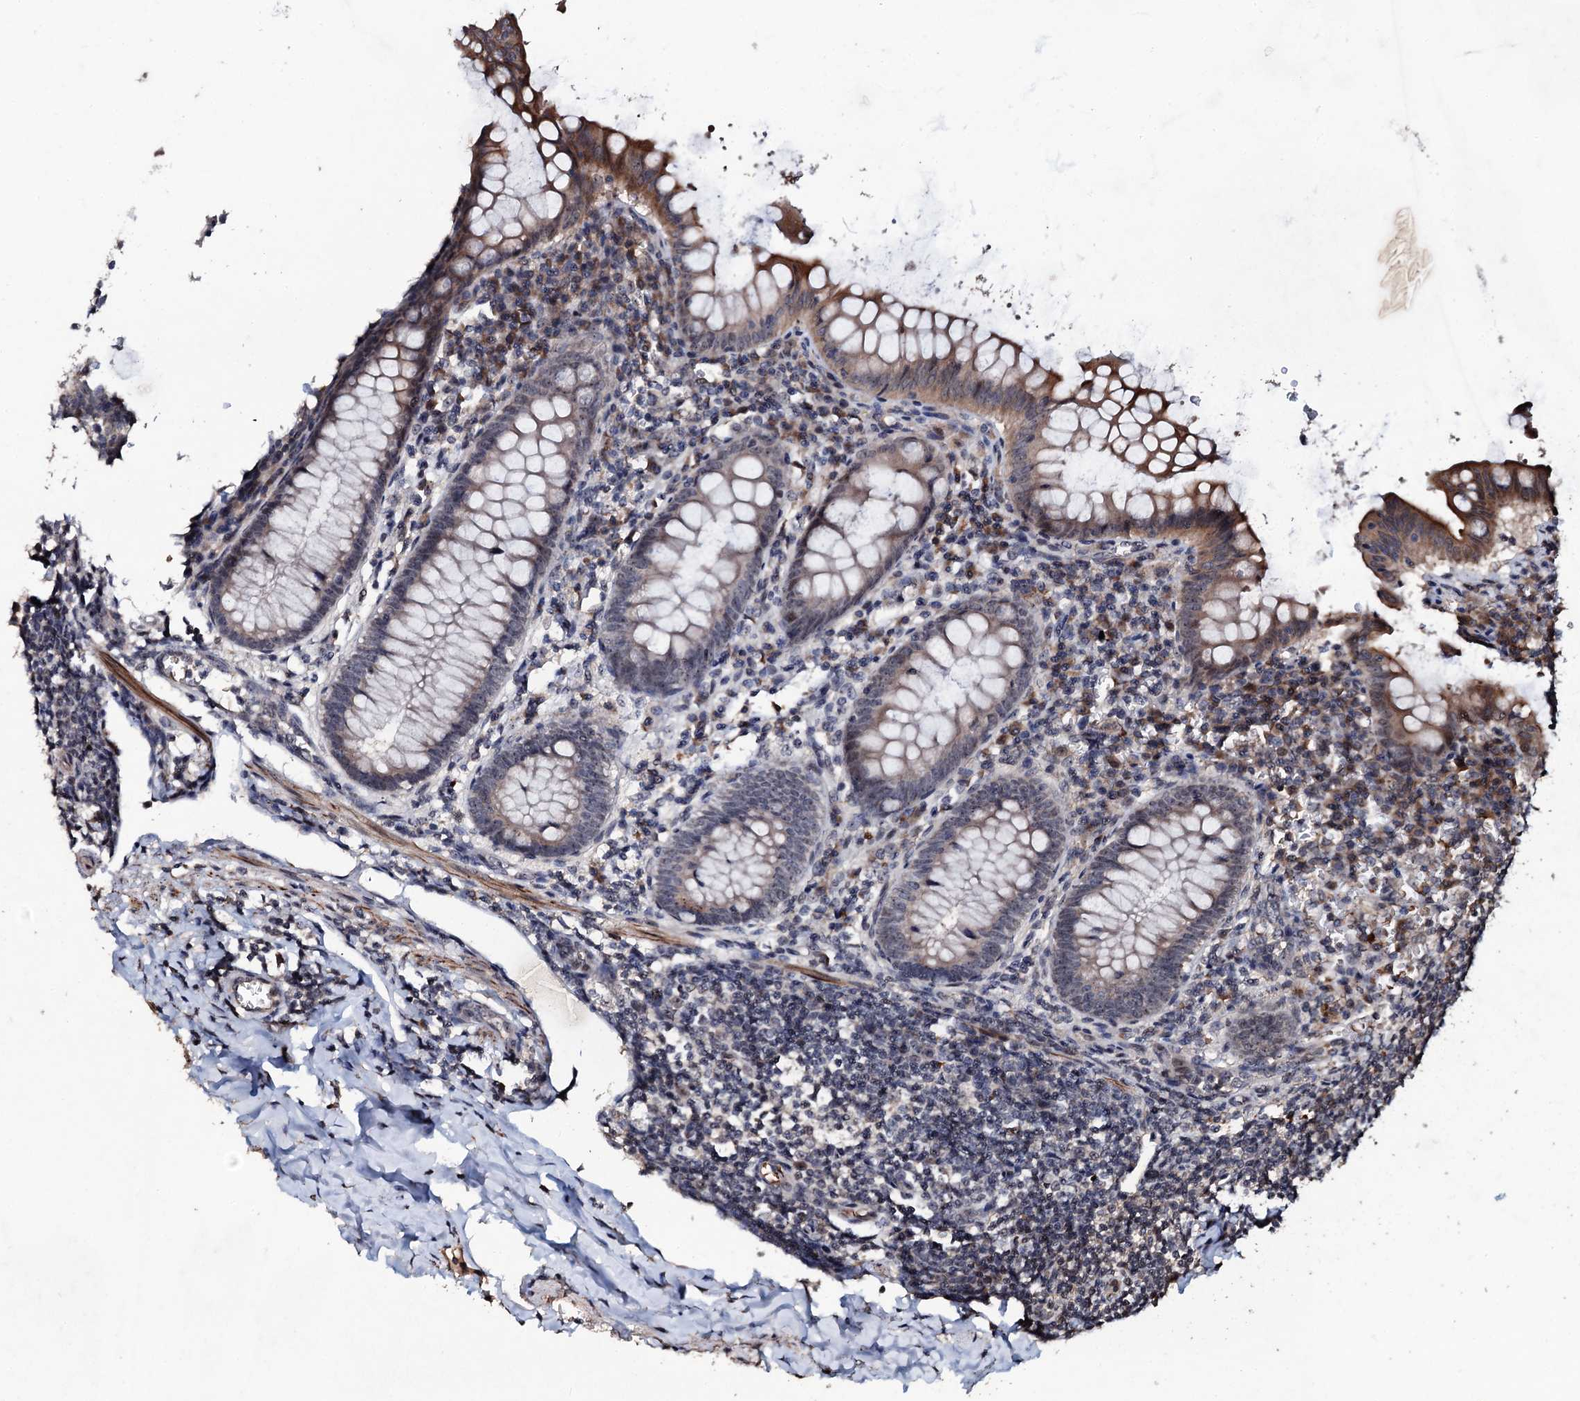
{"staining": {"intensity": "moderate", "quantity": "25%-75%", "location": "cytoplasmic/membranous"}, "tissue": "appendix", "cell_type": "Glandular cells", "image_type": "normal", "snomed": [{"axis": "morphology", "description": "Normal tissue, NOS"}, {"axis": "topography", "description": "Appendix"}], "caption": "High-magnification brightfield microscopy of normal appendix stained with DAB (3,3'-diaminobenzidine) (brown) and counterstained with hematoxylin (blue). glandular cells exhibit moderate cytoplasmic/membranous expression is seen in approximately25%-75% of cells.", "gene": "SUPT7L", "patient": {"sex": "female", "age": 33}}